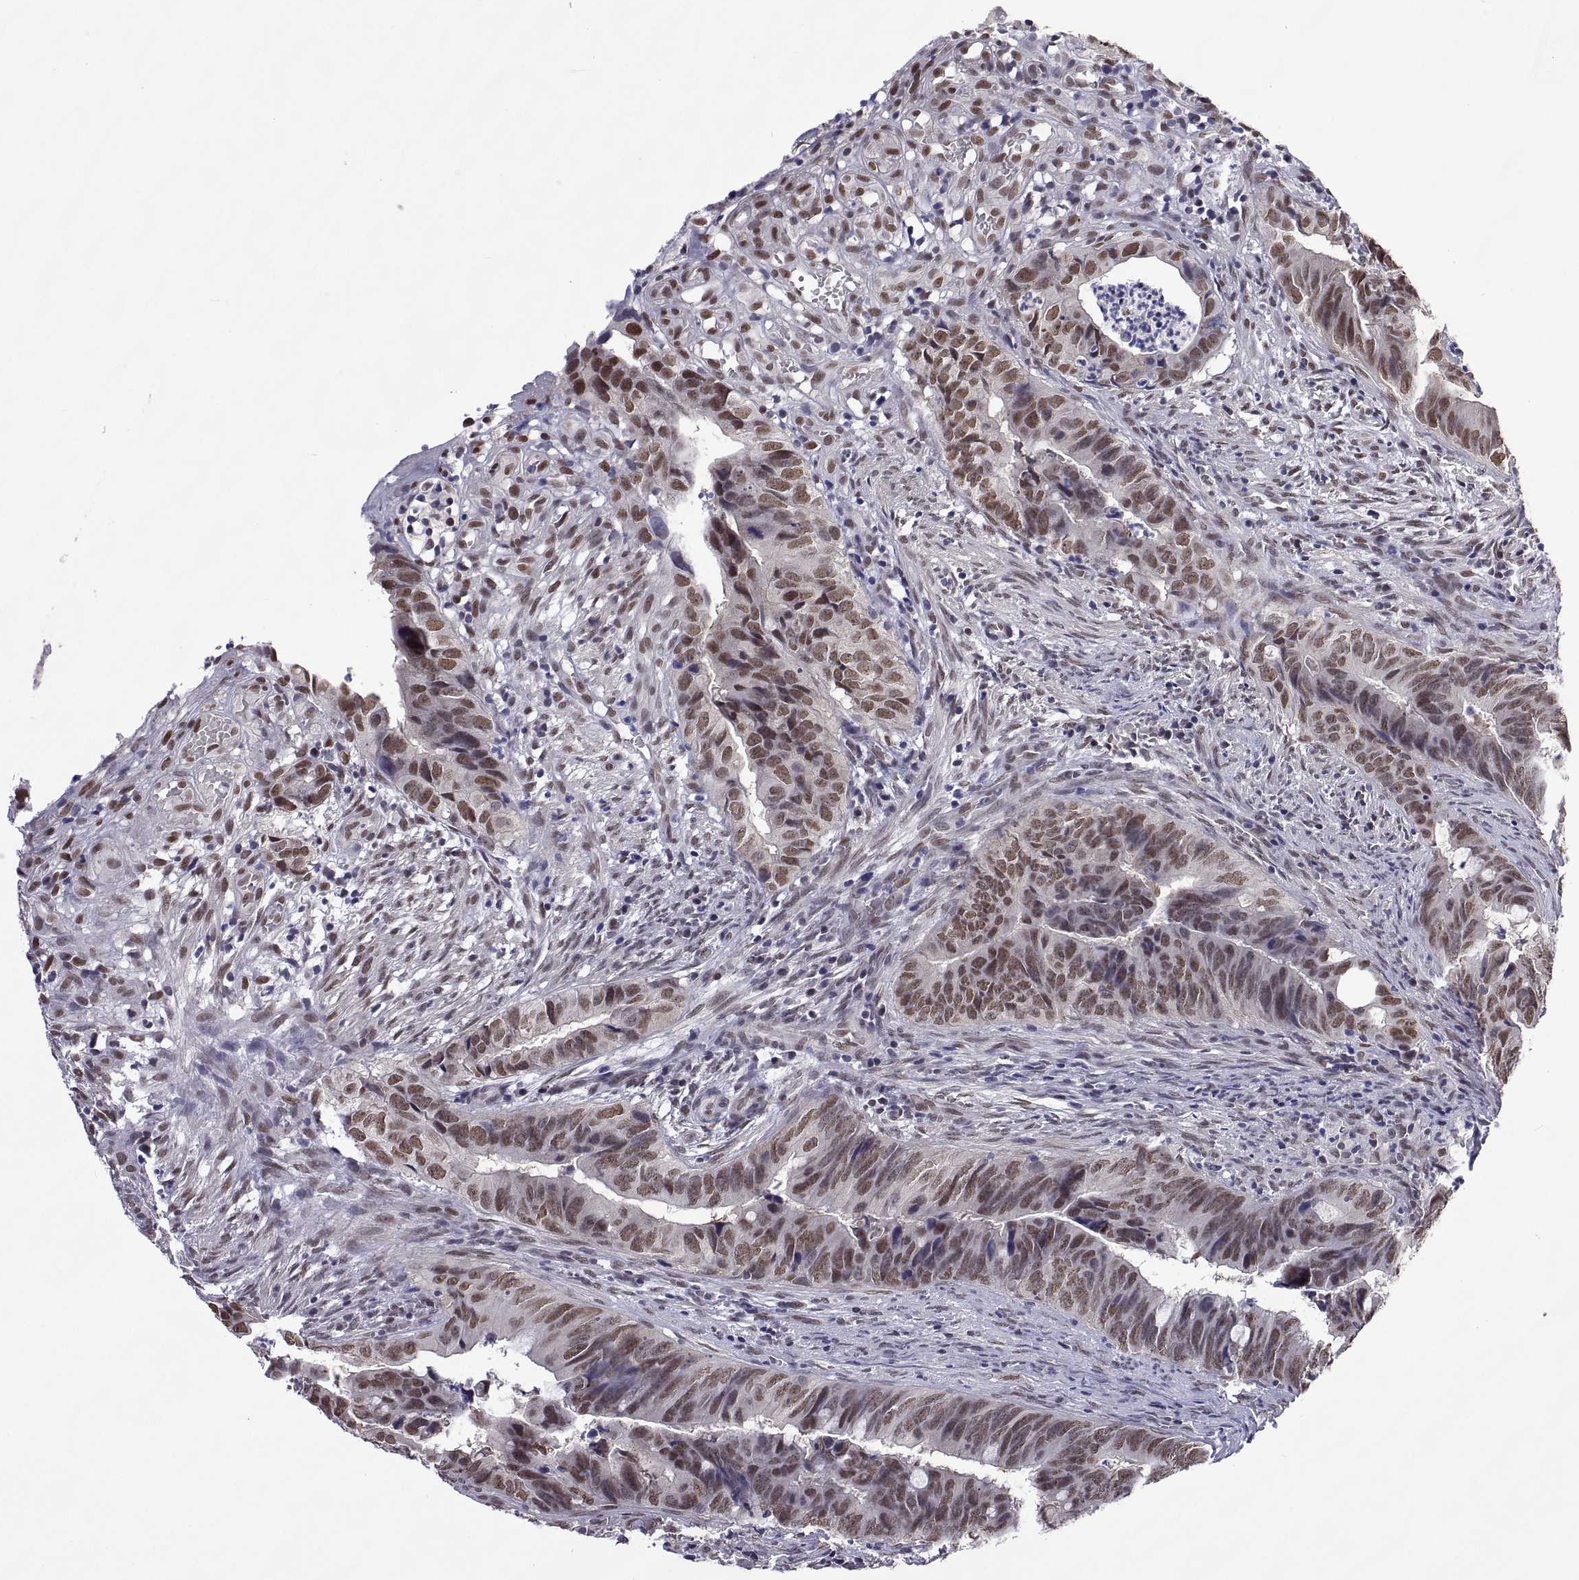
{"staining": {"intensity": "moderate", "quantity": "25%-75%", "location": "nuclear"}, "tissue": "colorectal cancer", "cell_type": "Tumor cells", "image_type": "cancer", "snomed": [{"axis": "morphology", "description": "Adenocarcinoma, NOS"}, {"axis": "topography", "description": "Colon"}], "caption": "Tumor cells reveal medium levels of moderate nuclear staining in about 25%-75% of cells in human colorectal cancer.", "gene": "NR4A1", "patient": {"sex": "female", "age": 82}}